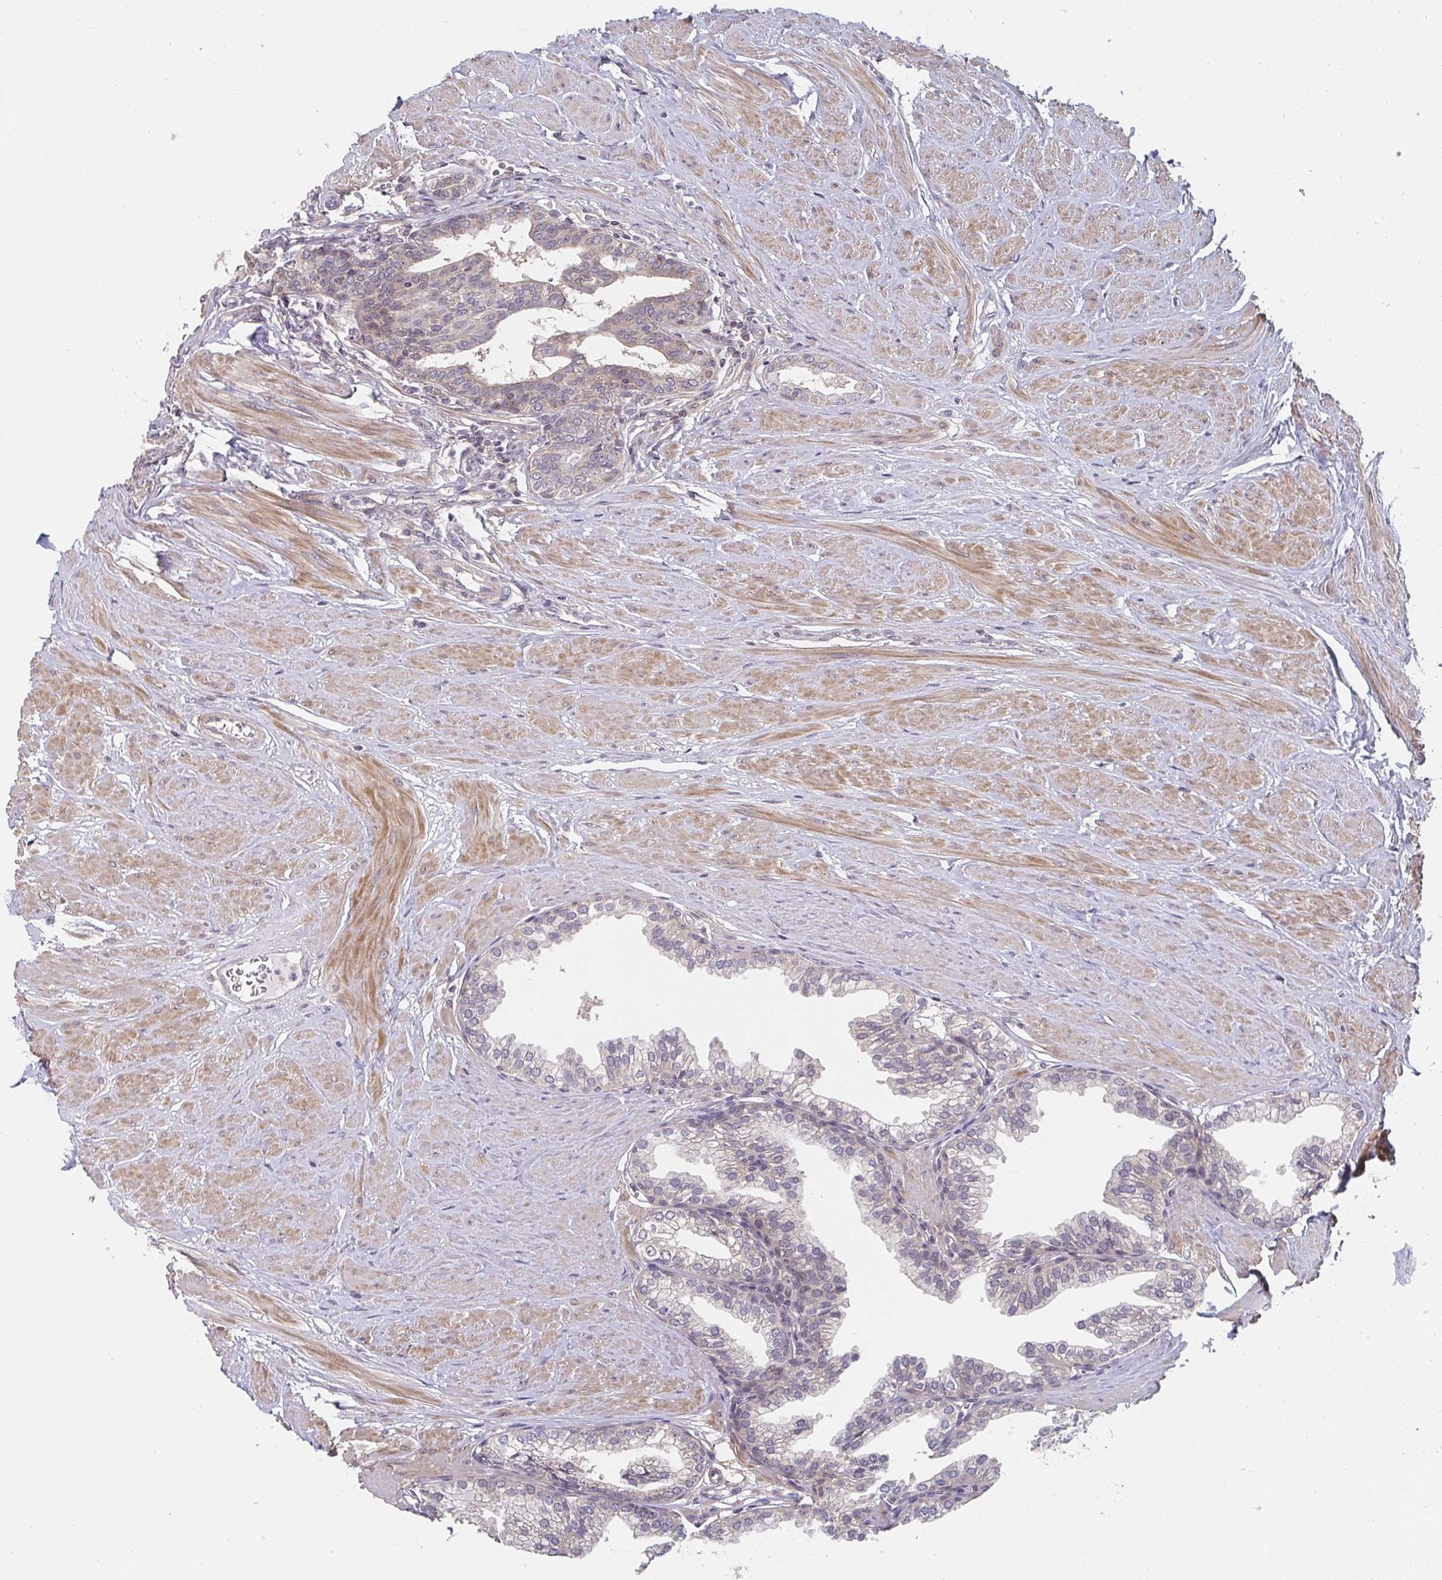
{"staining": {"intensity": "weak", "quantity": "25%-75%", "location": "cytoplasmic/membranous"}, "tissue": "prostate", "cell_type": "Glandular cells", "image_type": "normal", "snomed": [{"axis": "morphology", "description": "Normal tissue, NOS"}, {"axis": "topography", "description": "Prostate"}, {"axis": "topography", "description": "Peripheral nerve tissue"}], "caption": "A brown stain labels weak cytoplasmic/membranous positivity of a protein in glandular cells of normal human prostate.", "gene": "RANGRF", "patient": {"sex": "male", "age": 55}}